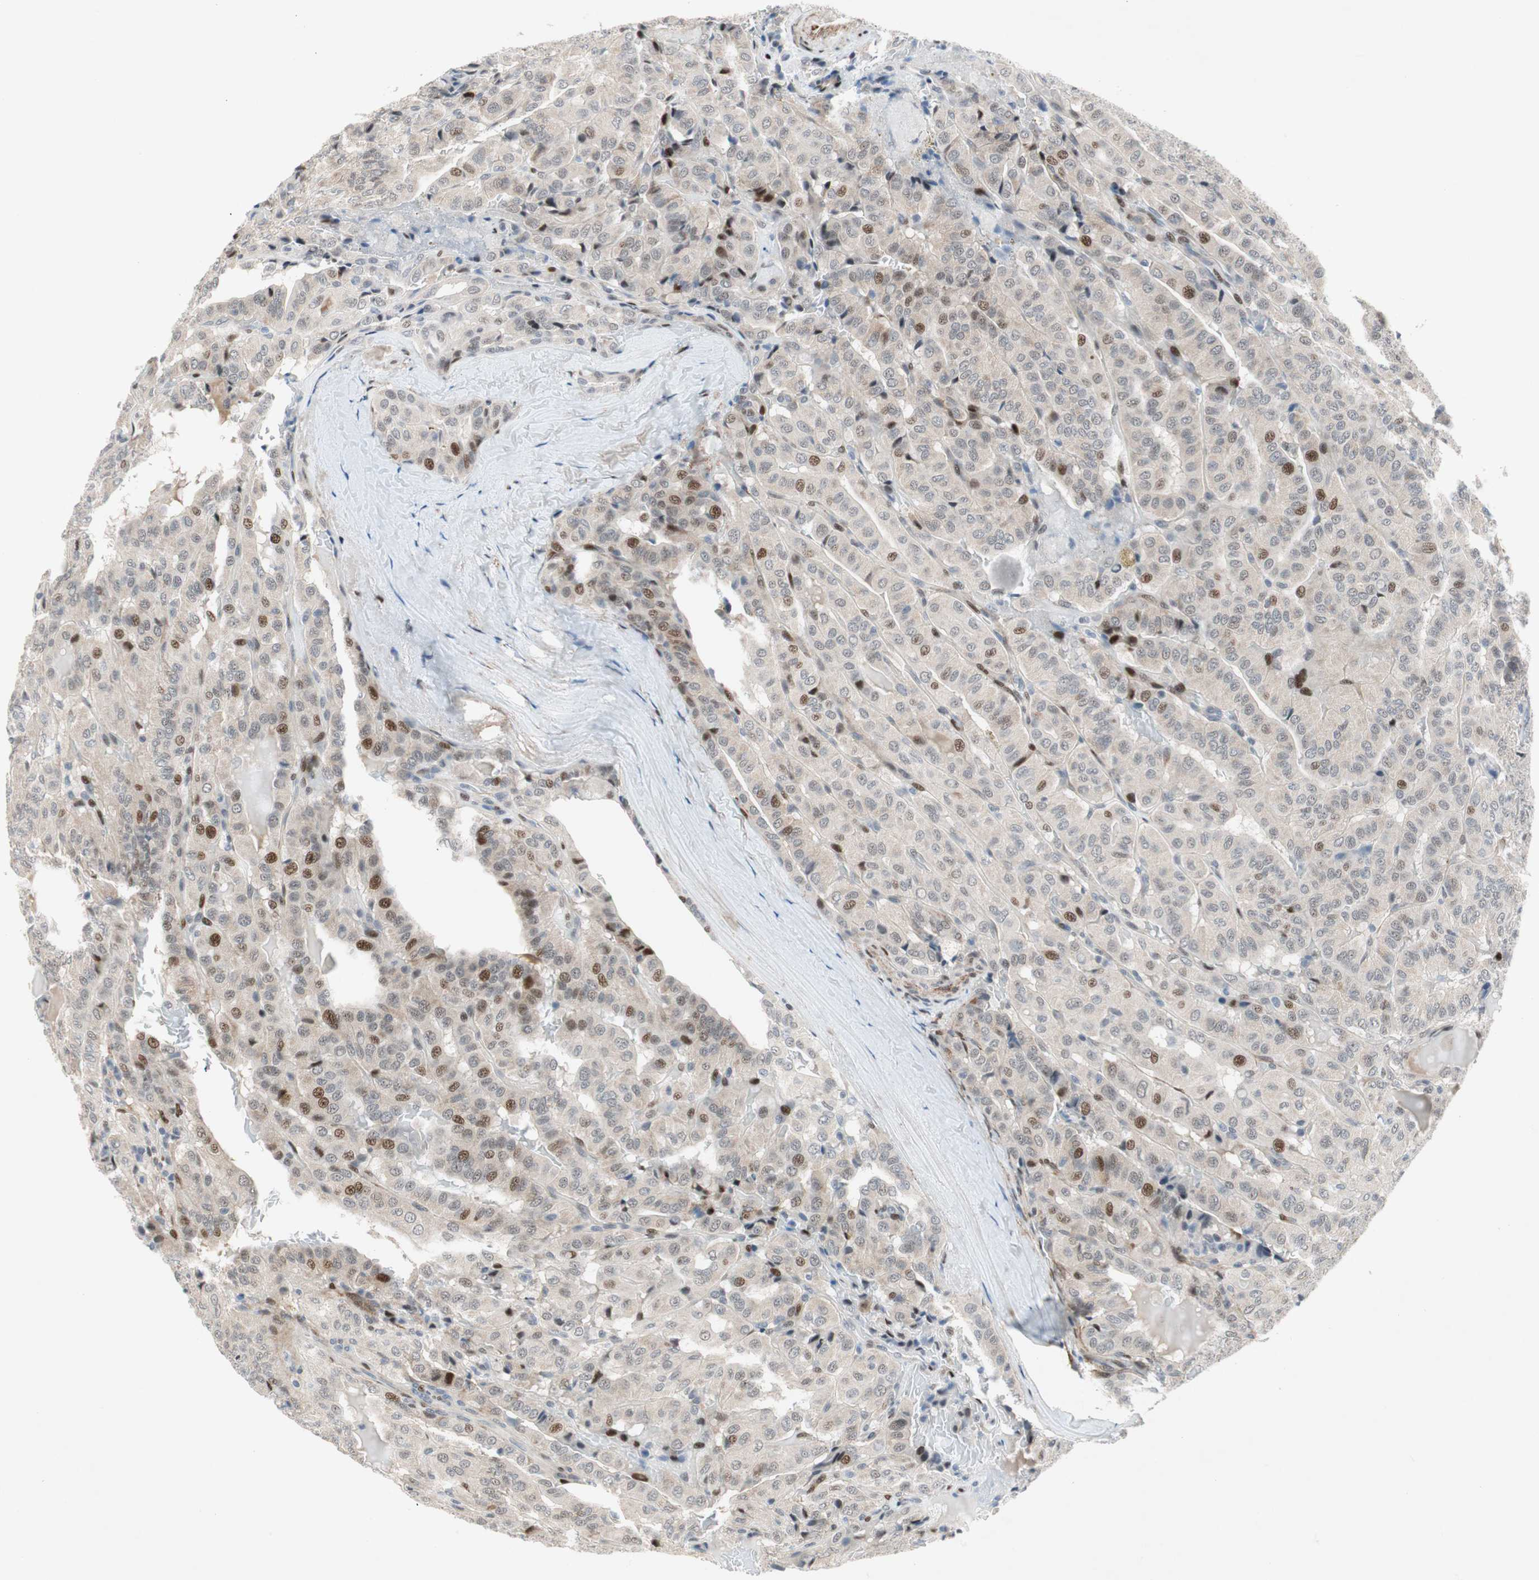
{"staining": {"intensity": "strong", "quantity": "<25%", "location": "nuclear"}, "tissue": "thyroid cancer", "cell_type": "Tumor cells", "image_type": "cancer", "snomed": [{"axis": "morphology", "description": "Papillary adenocarcinoma, NOS"}, {"axis": "topography", "description": "Thyroid gland"}], "caption": "Strong nuclear expression is seen in about <25% of tumor cells in thyroid cancer.", "gene": "FBXO44", "patient": {"sex": "male", "age": 77}}